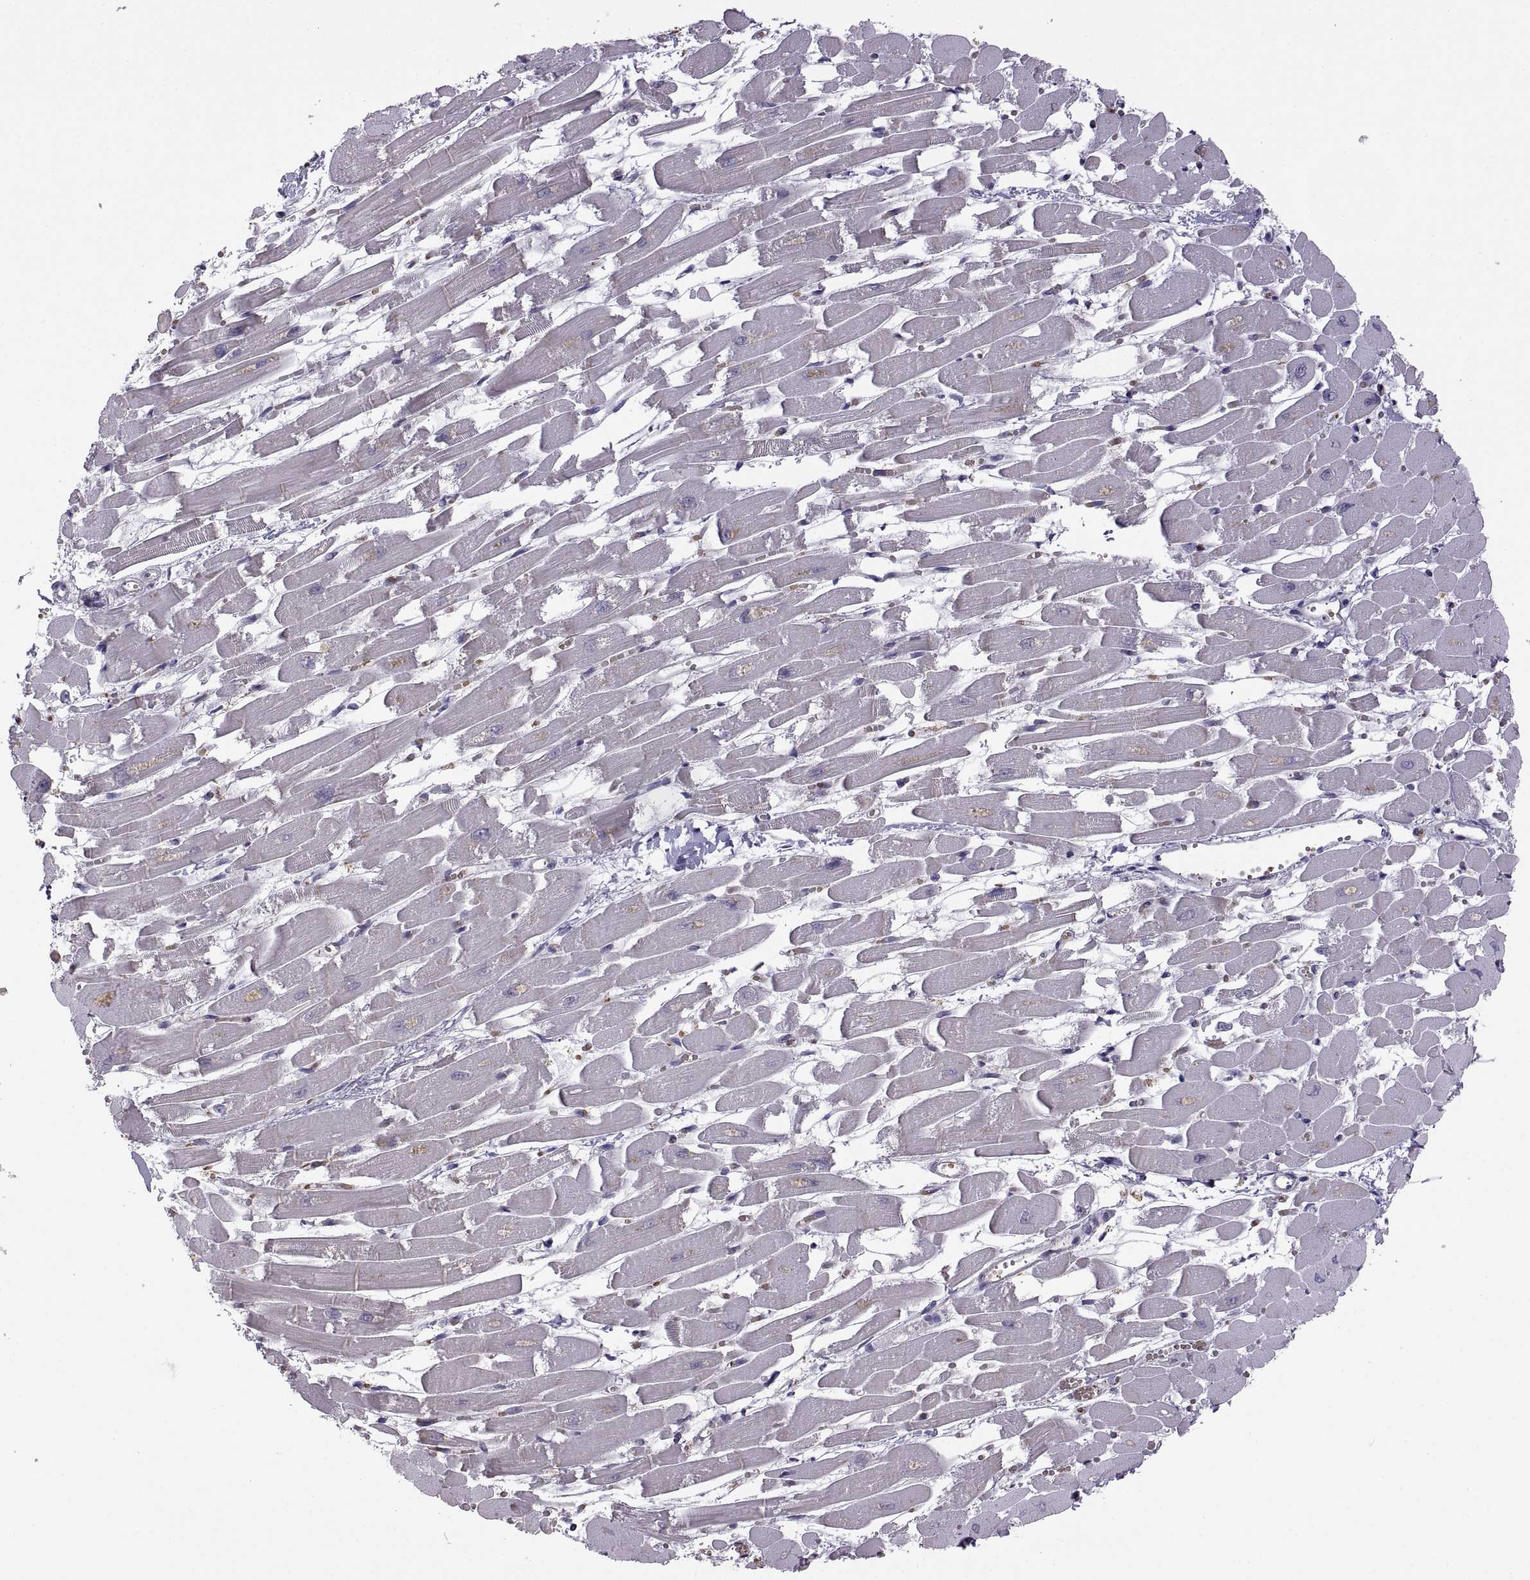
{"staining": {"intensity": "negative", "quantity": "none", "location": "none"}, "tissue": "heart muscle", "cell_type": "Cardiomyocytes", "image_type": "normal", "snomed": [{"axis": "morphology", "description": "Normal tissue, NOS"}, {"axis": "topography", "description": "Heart"}], "caption": "This is a micrograph of IHC staining of benign heart muscle, which shows no positivity in cardiomyocytes.", "gene": "MEIOC", "patient": {"sex": "female", "age": 52}}